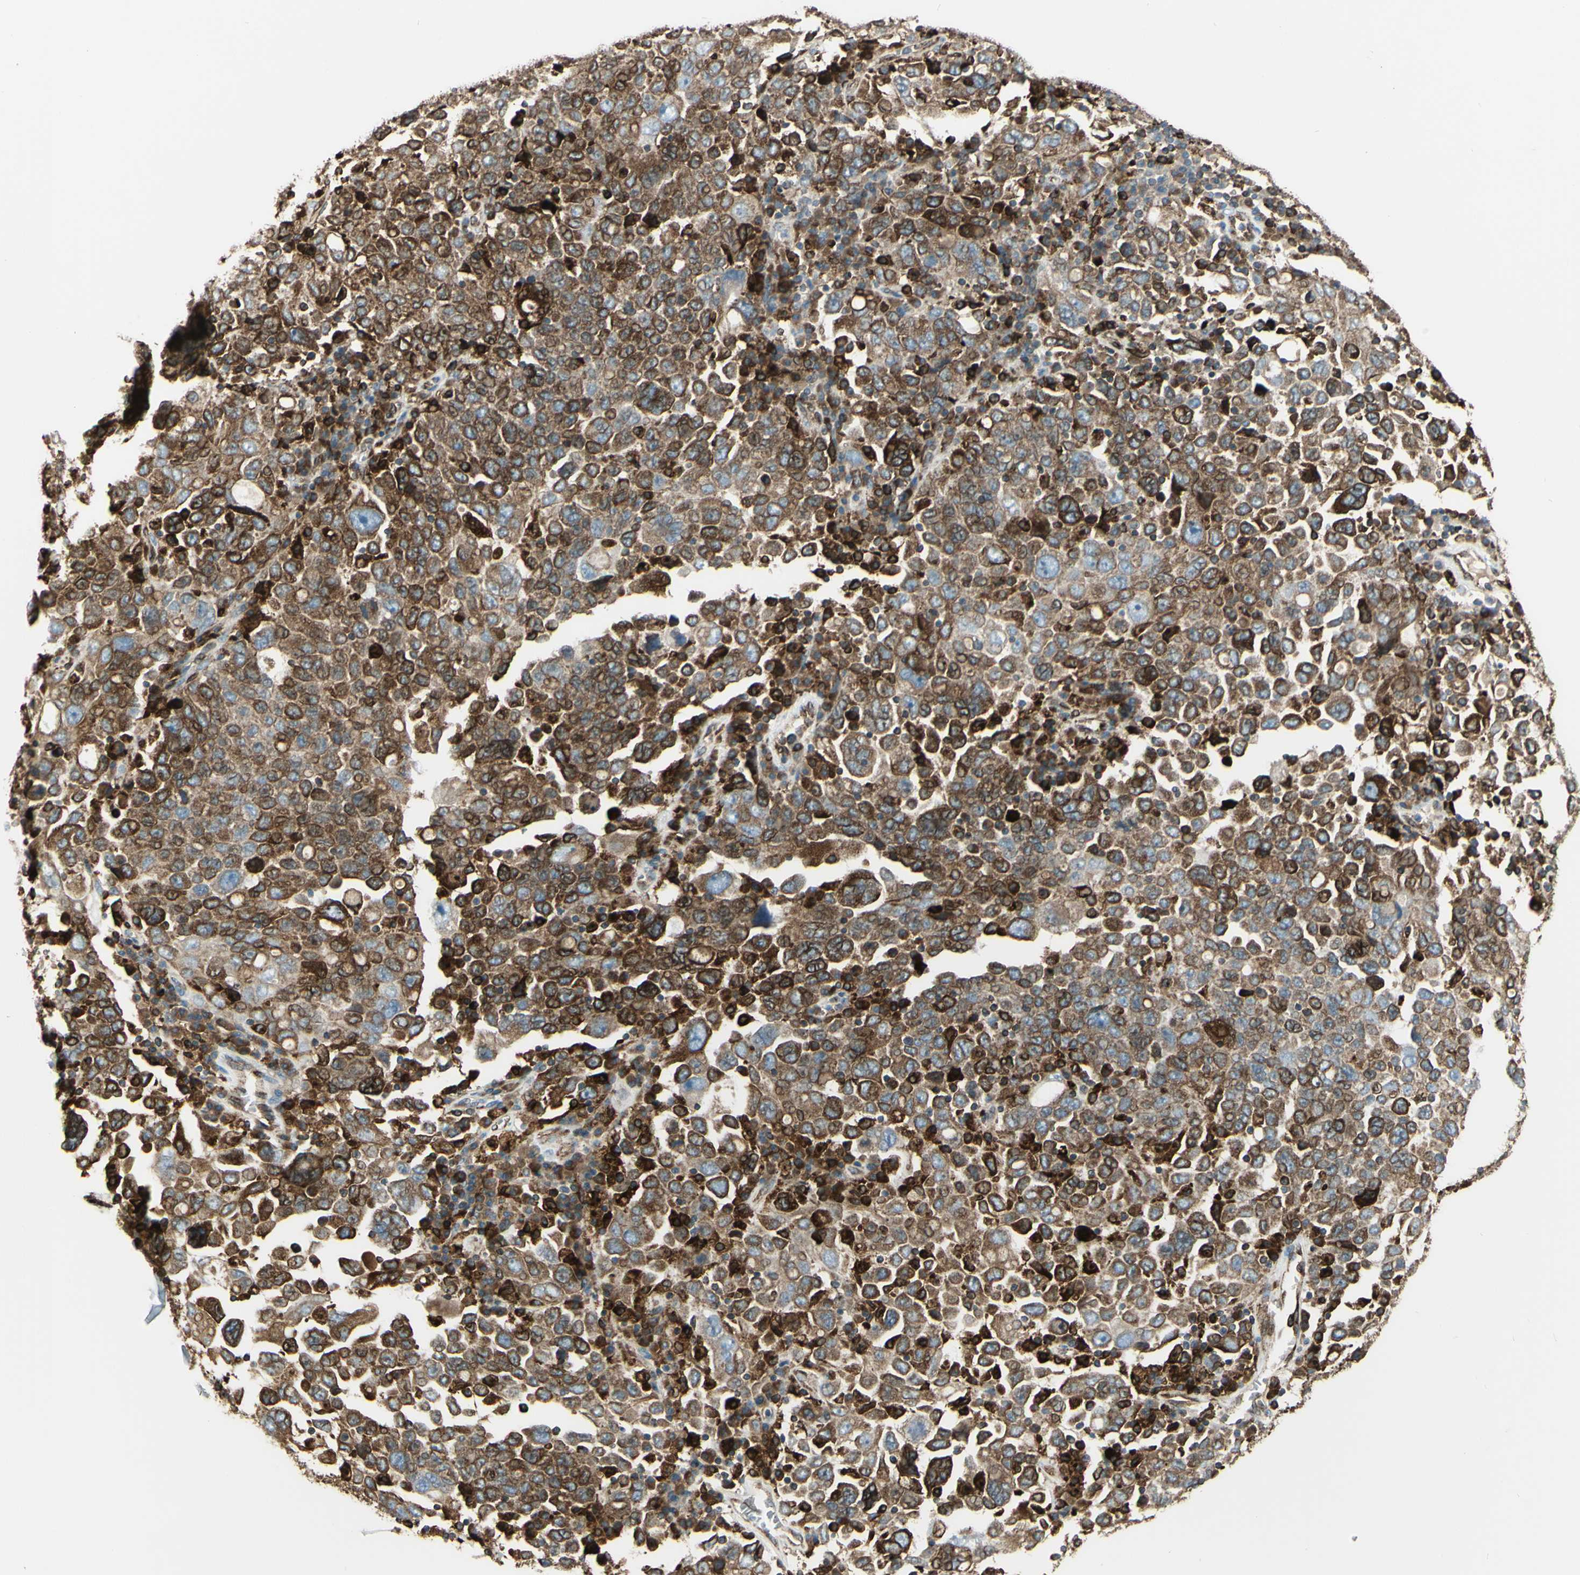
{"staining": {"intensity": "strong", "quantity": "25%-75%", "location": "cytoplasmic/membranous"}, "tissue": "ovarian cancer", "cell_type": "Tumor cells", "image_type": "cancer", "snomed": [{"axis": "morphology", "description": "Carcinoma, endometroid"}, {"axis": "topography", "description": "Ovary"}], "caption": "About 25%-75% of tumor cells in ovarian cancer (endometroid carcinoma) exhibit strong cytoplasmic/membranous protein expression as visualized by brown immunohistochemical staining.", "gene": "CD74", "patient": {"sex": "female", "age": 62}}